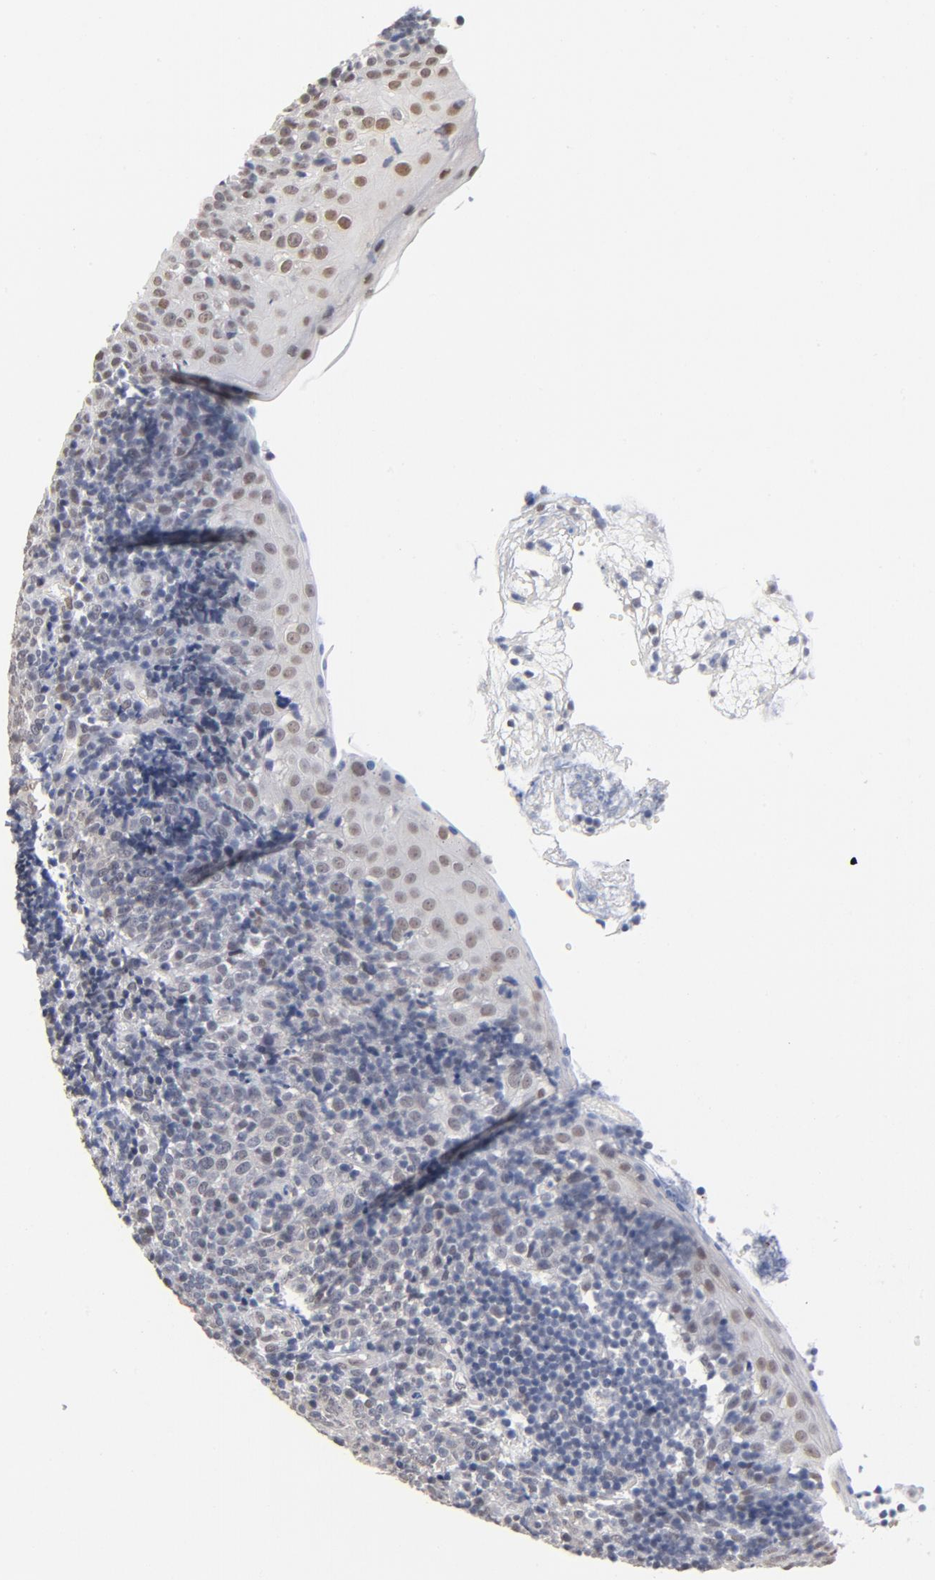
{"staining": {"intensity": "negative", "quantity": "none", "location": "none"}, "tissue": "tonsil", "cell_type": "Germinal center cells", "image_type": "normal", "snomed": [{"axis": "morphology", "description": "Normal tissue, NOS"}, {"axis": "topography", "description": "Tonsil"}], "caption": "An image of tonsil stained for a protein displays no brown staining in germinal center cells.", "gene": "RBM3", "patient": {"sex": "female", "age": 40}}